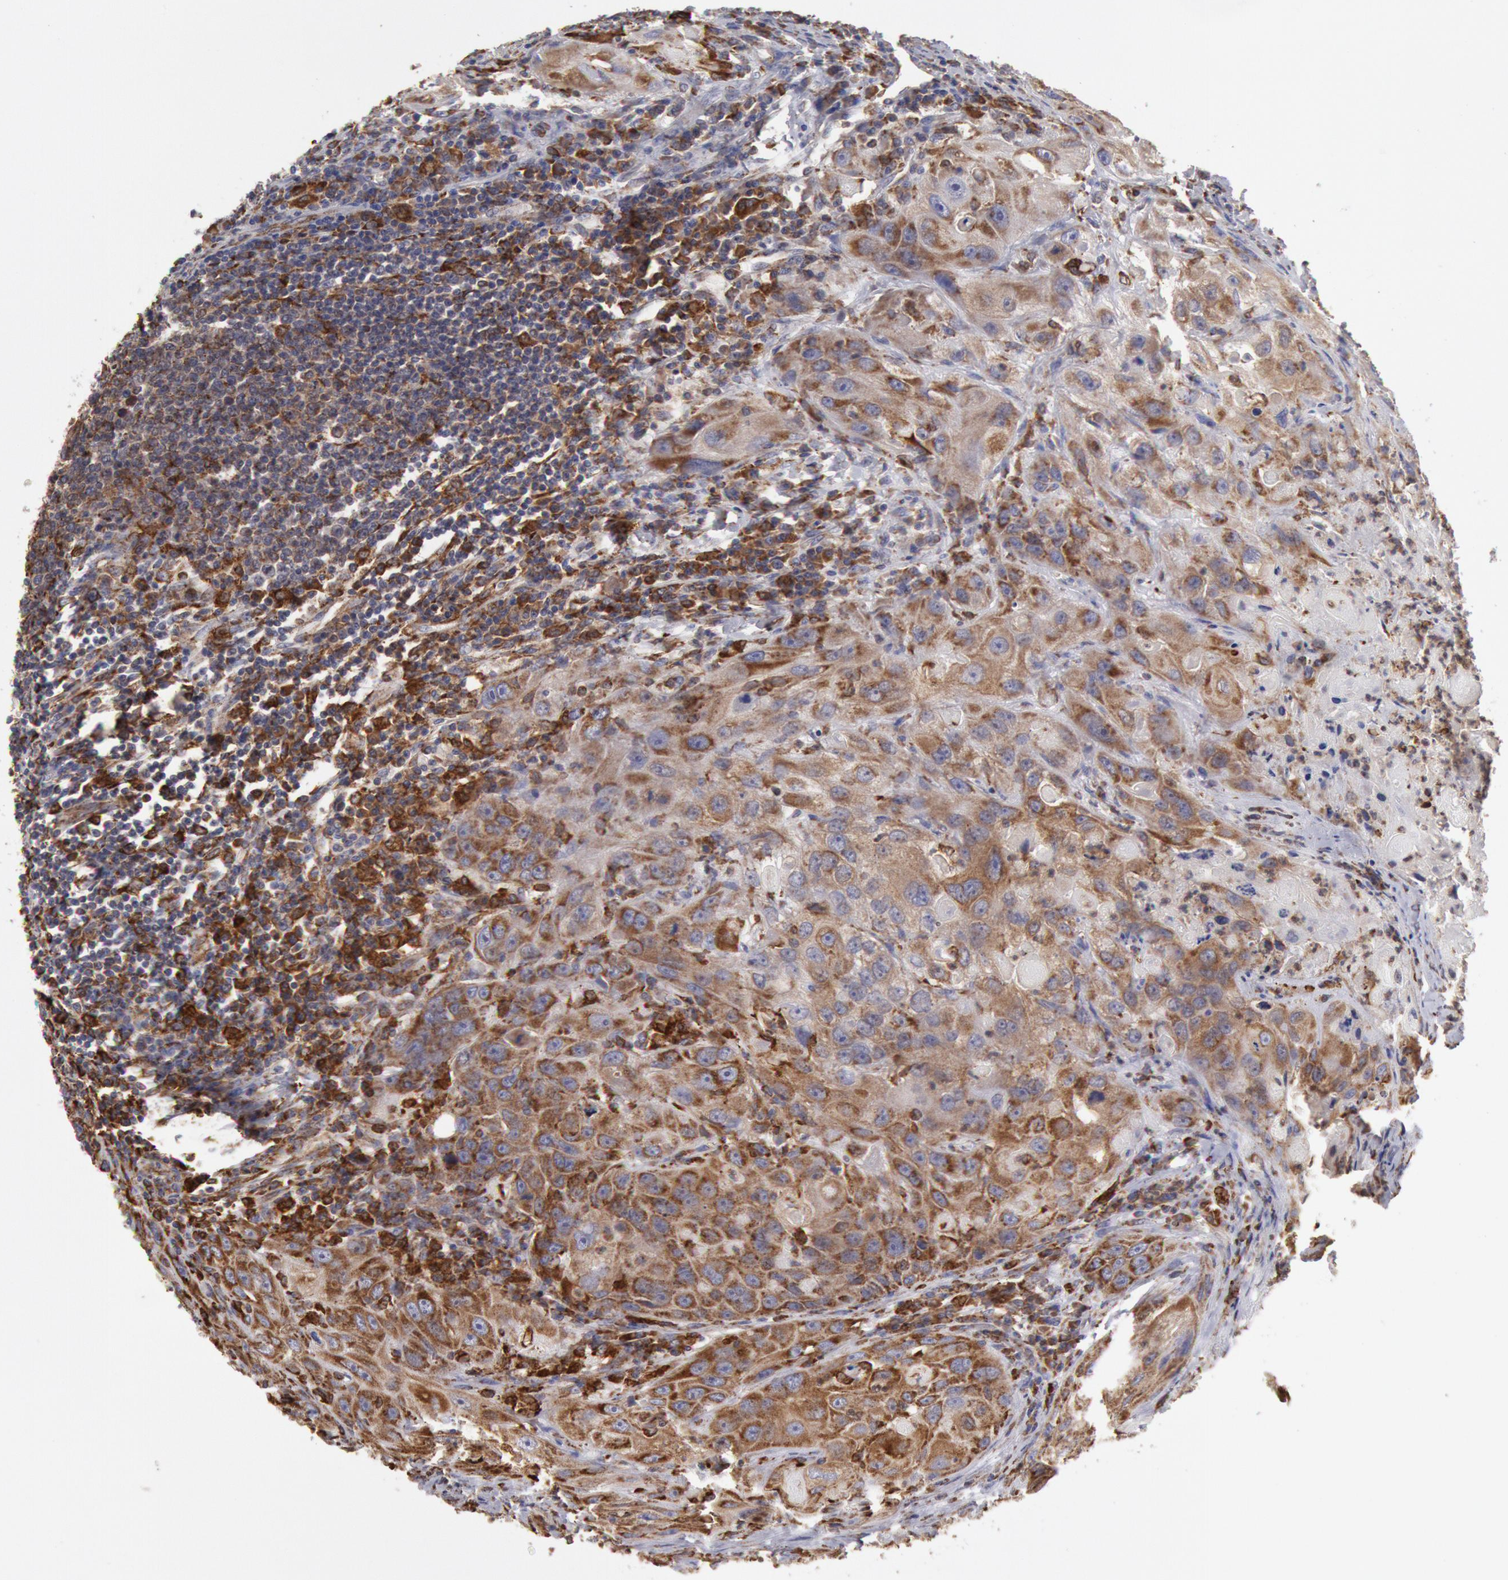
{"staining": {"intensity": "moderate", "quantity": ">75%", "location": "cytoplasmic/membranous"}, "tissue": "head and neck cancer", "cell_type": "Tumor cells", "image_type": "cancer", "snomed": [{"axis": "morphology", "description": "Squamous cell carcinoma, NOS"}, {"axis": "topography", "description": "Head-Neck"}], "caption": "Protein analysis of head and neck cancer (squamous cell carcinoma) tissue exhibits moderate cytoplasmic/membranous staining in about >75% of tumor cells.", "gene": "ERP44", "patient": {"sex": "male", "age": 64}}